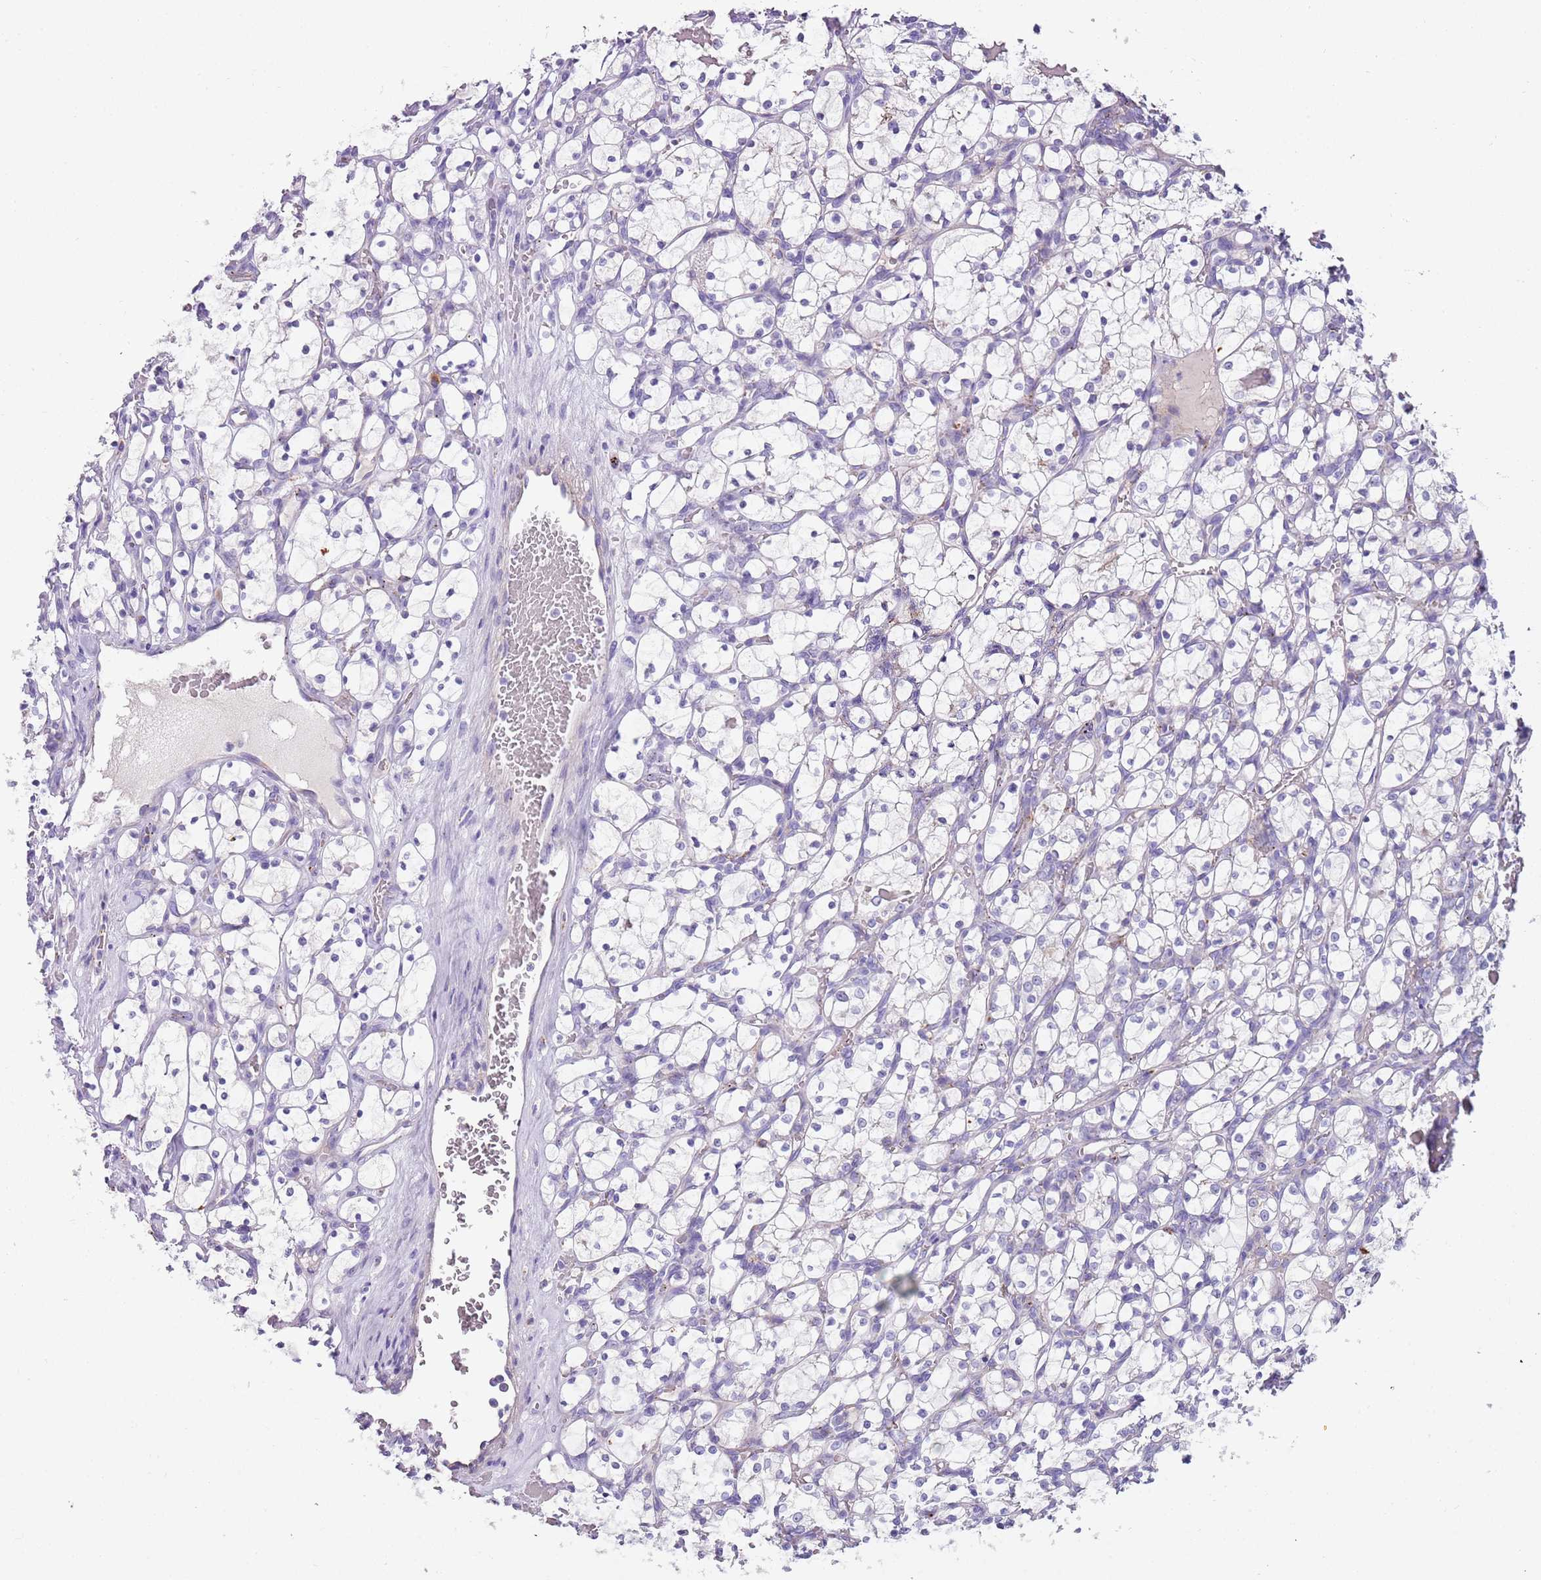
{"staining": {"intensity": "negative", "quantity": "none", "location": "none"}, "tissue": "renal cancer", "cell_type": "Tumor cells", "image_type": "cancer", "snomed": [{"axis": "morphology", "description": "Adenocarcinoma, NOS"}, {"axis": "topography", "description": "Kidney"}], "caption": "Tumor cells show no significant expression in renal cancer. (Stains: DAB IHC with hematoxylin counter stain, Microscopy: brightfield microscopy at high magnification).", "gene": "LRRN3", "patient": {"sex": "female", "age": 69}}